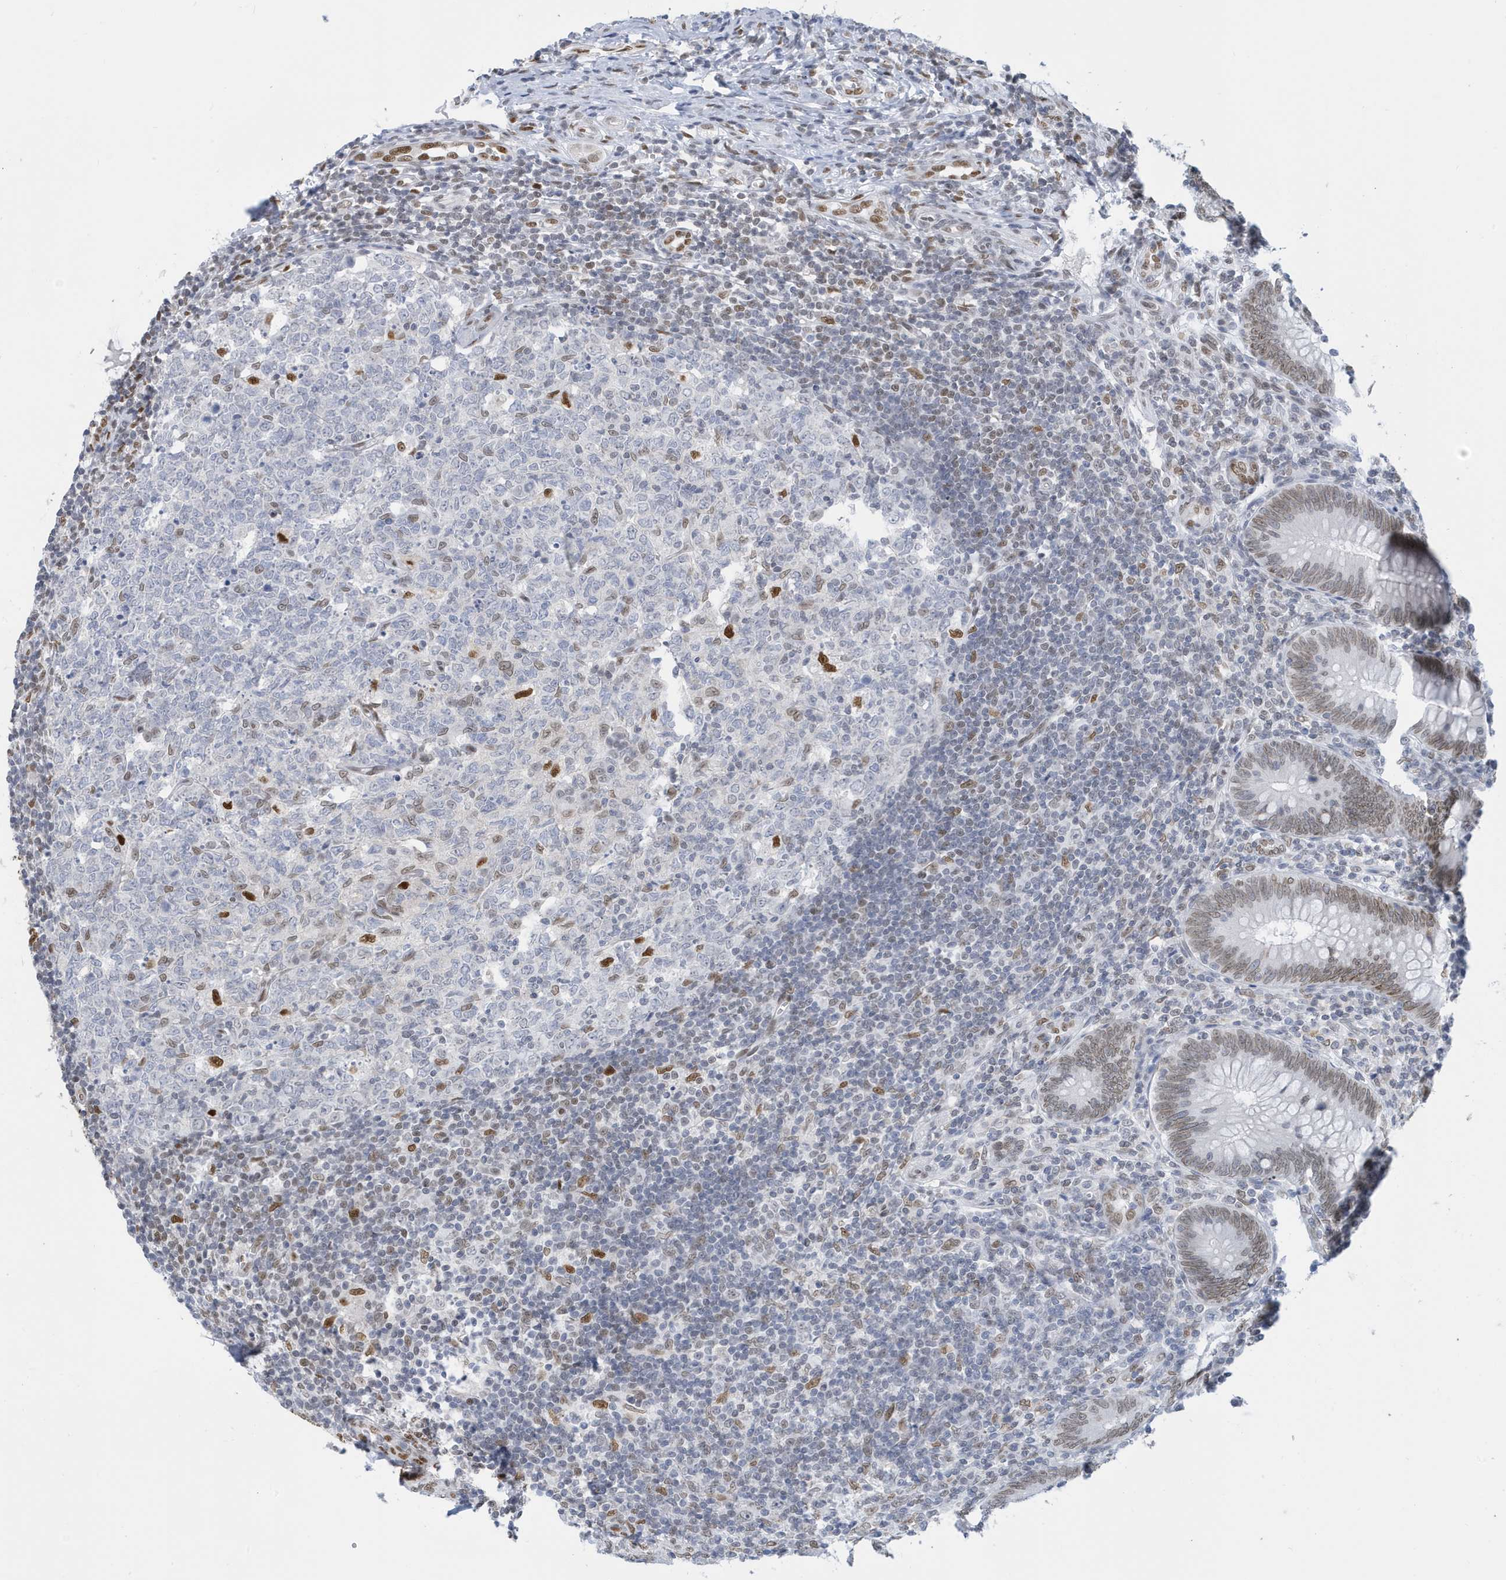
{"staining": {"intensity": "moderate", "quantity": ">75%", "location": "nuclear"}, "tissue": "appendix", "cell_type": "Glandular cells", "image_type": "normal", "snomed": [{"axis": "morphology", "description": "Normal tissue, NOS"}, {"axis": "topography", "description": "Appendix"}], "caption": "The image demonstrates immunohistochemical staining of benign appendix. There is moderate nuclear positivity is appreciated in about >75% of glandular cells.", "gene": "PCYT1A", "patient": {"sex": "male", "age": 14}}